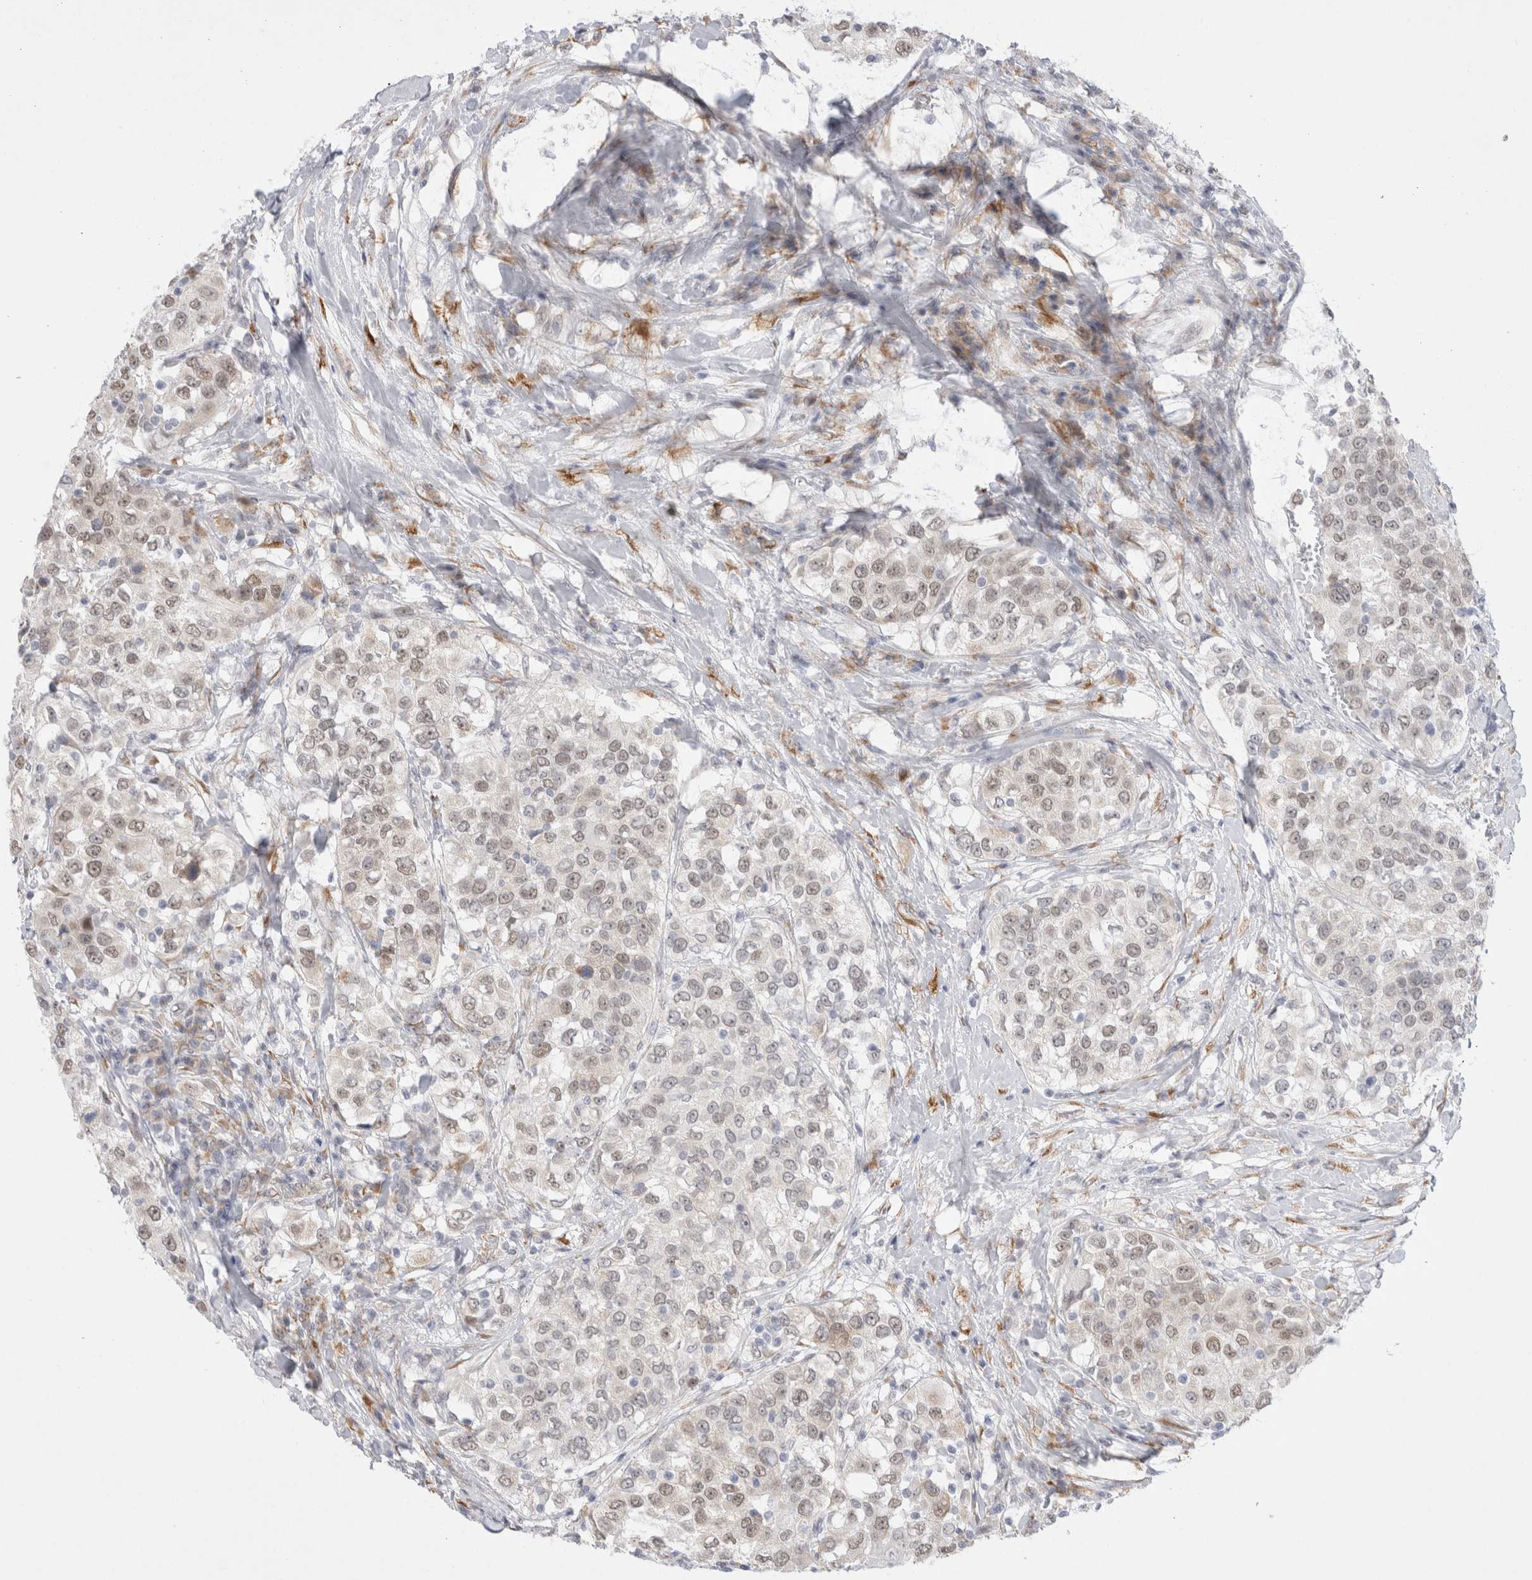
{"staining": {"intensity": "weak", "quantity": "25%-75%", "location": "nuclear"}, "tissue": "urothelial cancer", "cell_type": "Tumor cells", "image_type": "cancer", "snomed": [{"axis": "morphology", "description": "Urothelial carcinoma, High grade"}, {"axis": "topography", "description": "Urinary bladder"}], "caption": "Protein expression analysis of human urothelial cancer reveals weak nuclear positivity in approximately 25%-75% of tumor cells.", "gene": "TRMT1L", "patient": {"sex": "female", "age": 80}}